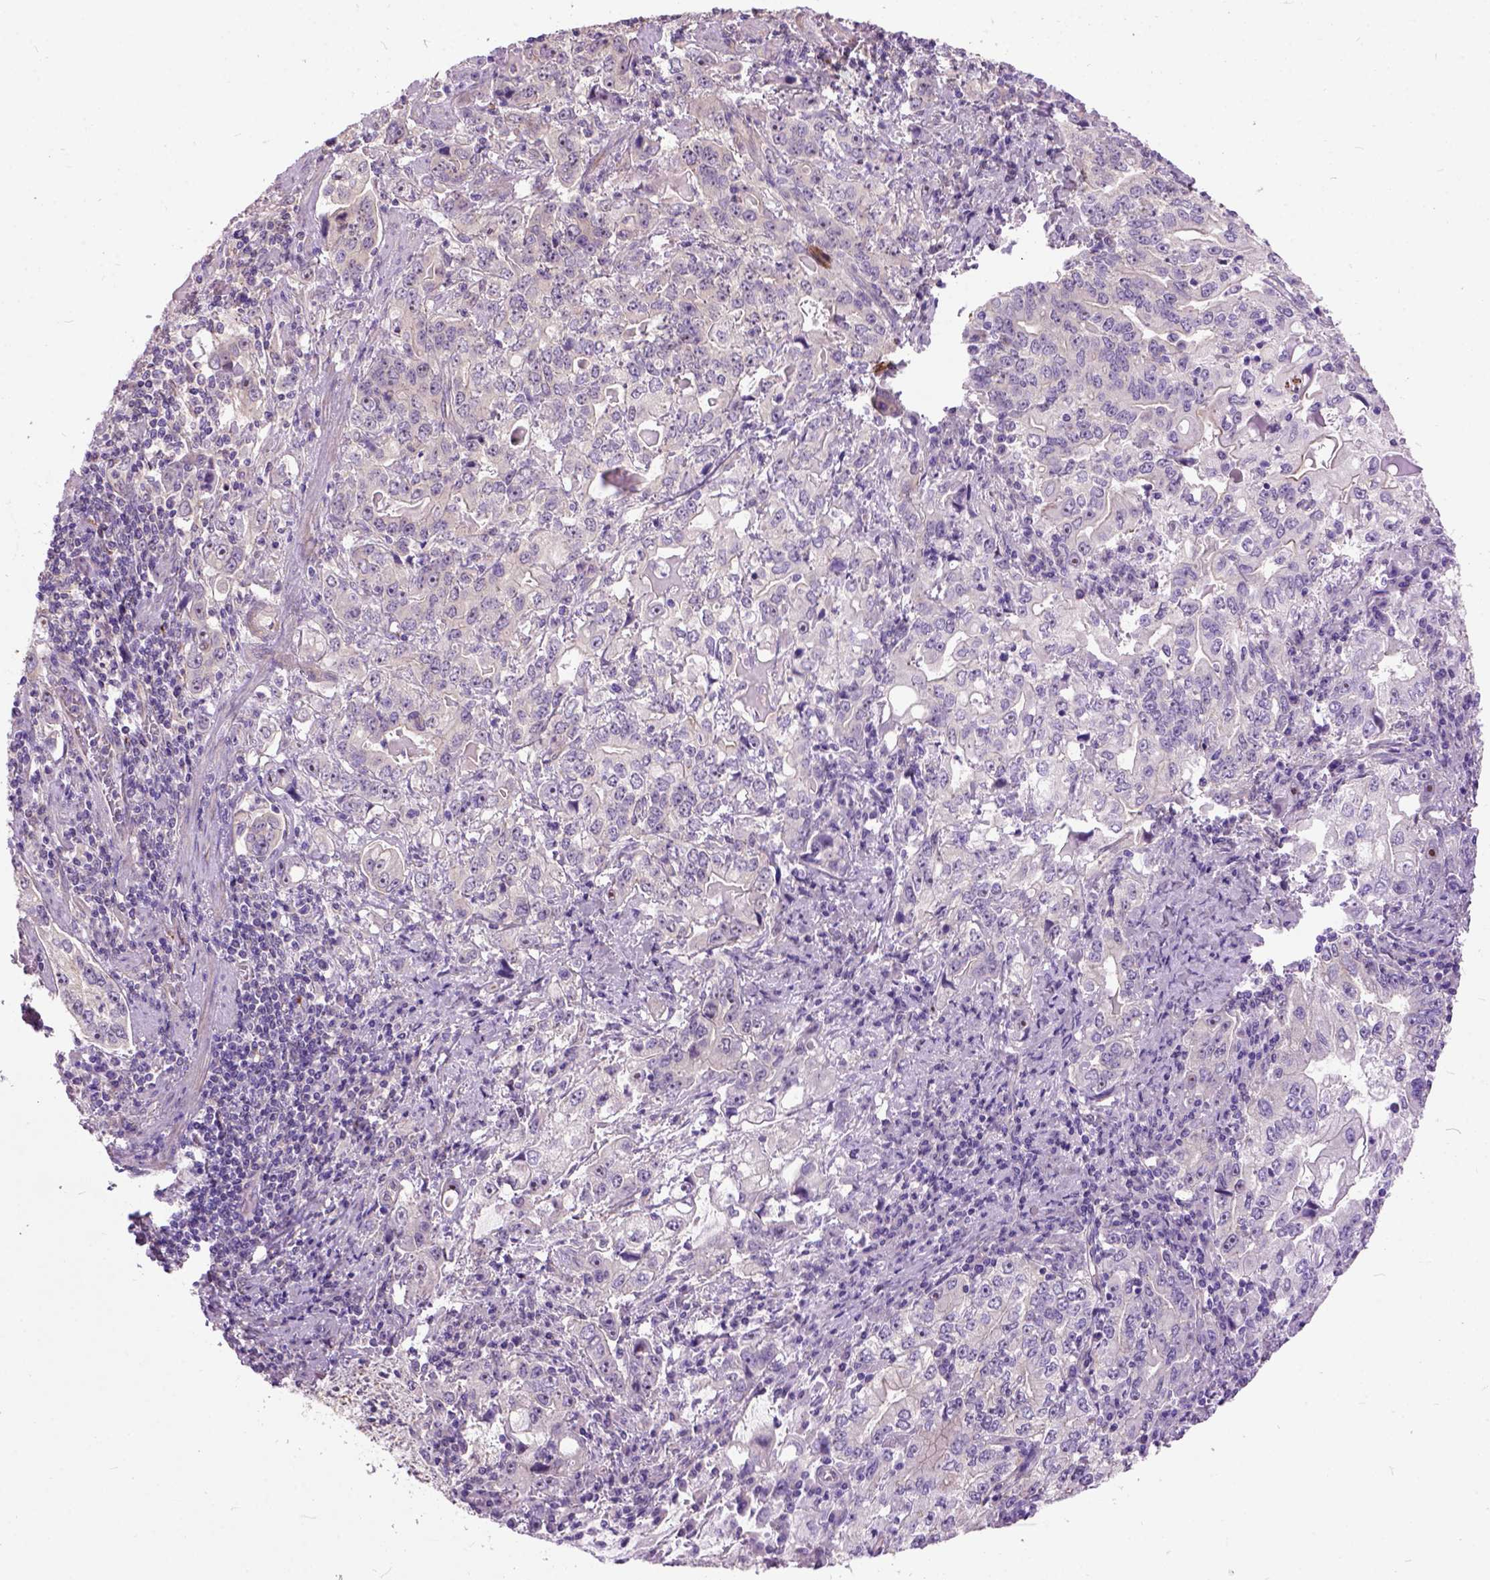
{"staining": {"intensity": "negative", "quantity": "none", "location": "none"}, "tissue": "stomach cancer", "cell_type": "Tumor cells", "image_type": "cancer", "snomed": [{"axis": "morphology", "description": "Adenocarcinoma, NOS"}, {"axis": "topography", "description": "Stomach, lower"}], "caption": "IHC micrograph of neoplastic tissue: human stomach adenocarcinoma stained with DAB demonstrates no significant protein expression in tumor cells. The staining was performed using DAB (3,3'-diaminobenzidine) to visualize the protein expression in brown, while the nuclei were stained in blue with hematoxylin (Magnification: 20x).", "gene": "MAPT", "patient": {"sex": "female", "age": 72}}